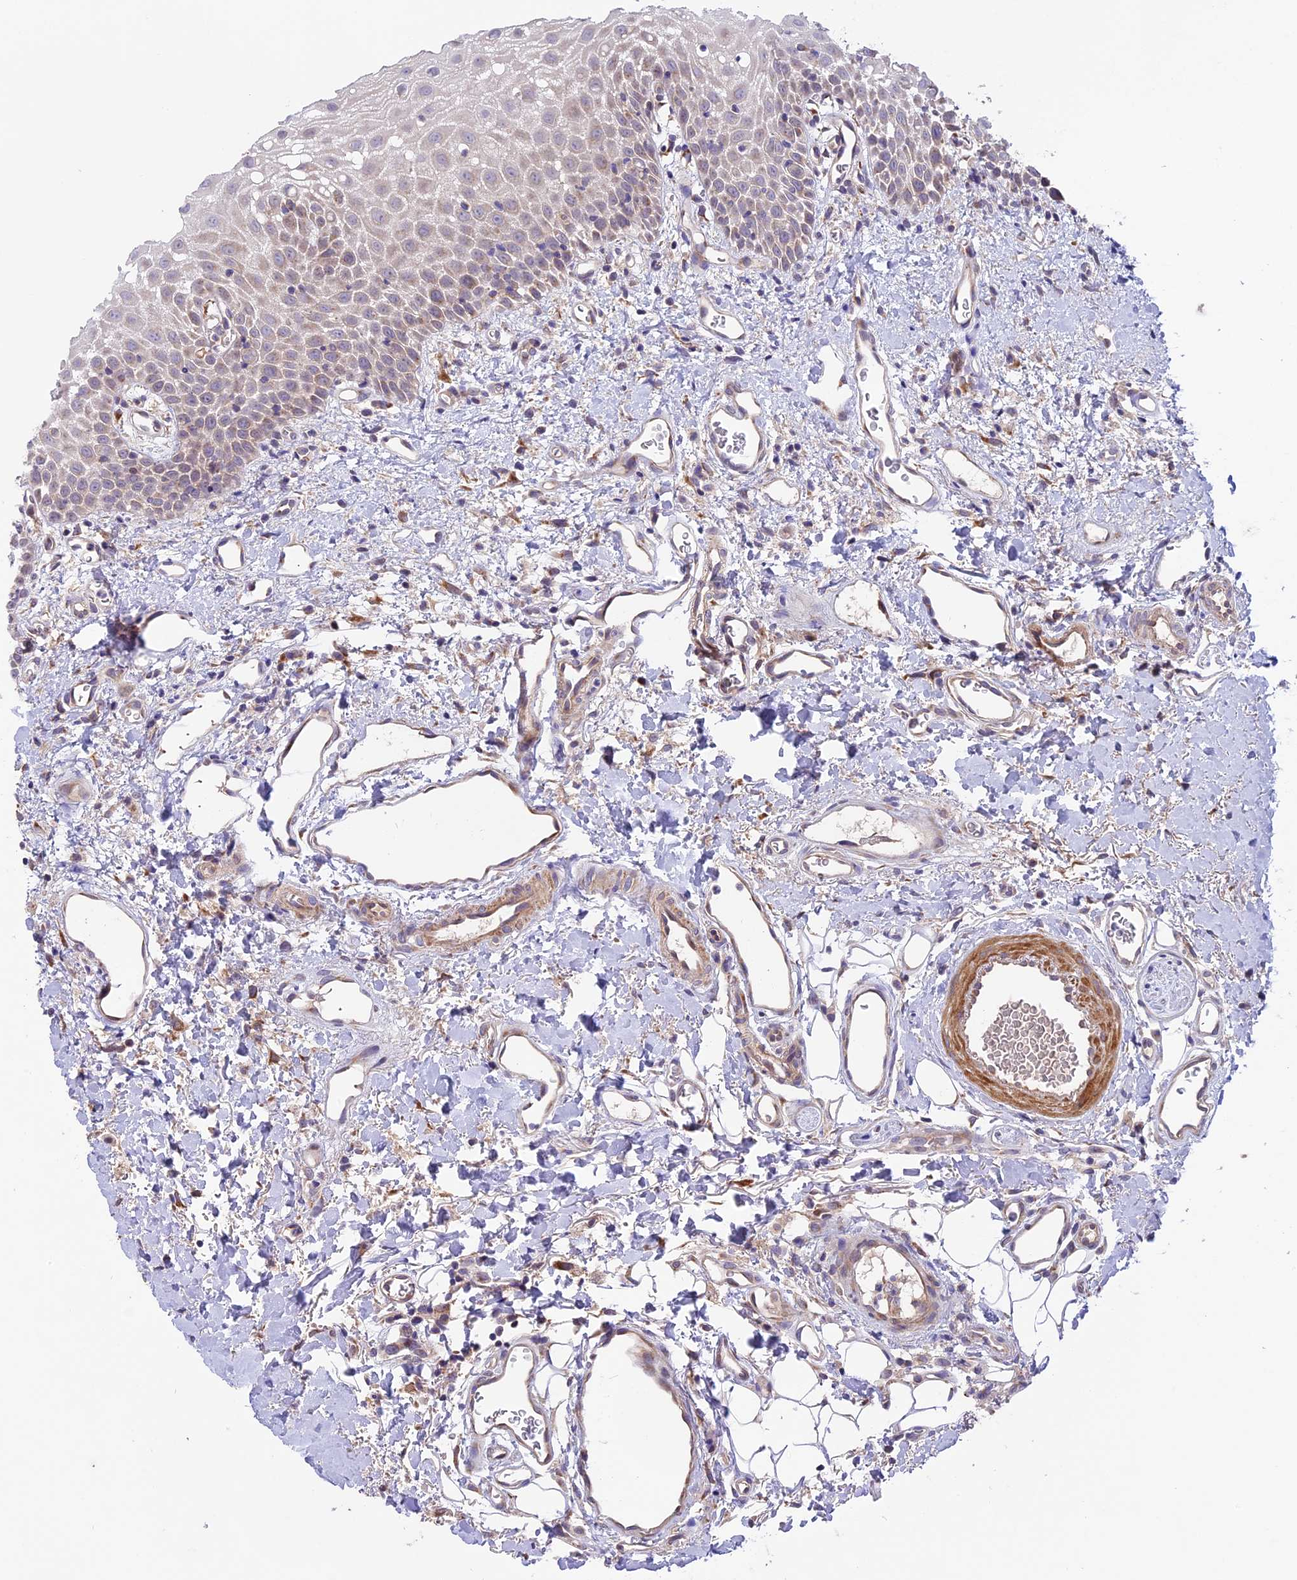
{"staining": {"intensity": "weak", "quantity": "<25%", "location": "cytoplasmic/membranous"}, "tissue": "oral mucosa", "cell_type": "Squamous epithelial cells", "image_type": "normal", "snomed": [{"axis": "morphology", "description": "Normal tissue, NOS"}, {"axis": "topography", "description": "Oral tissue"}], "caption": "Histopathology image shows no protein expression in squamous epithelial cells of benign oral mucosa. (Stains: DAB (3,3'-diaminobenzidine) immunohistochemistry (IHC) with hematoxylin counter stain, Microscopy: brightfield microscopy at high magnification).", "gene": "COG8", "patient": {"sex": "female", "age": 70}}